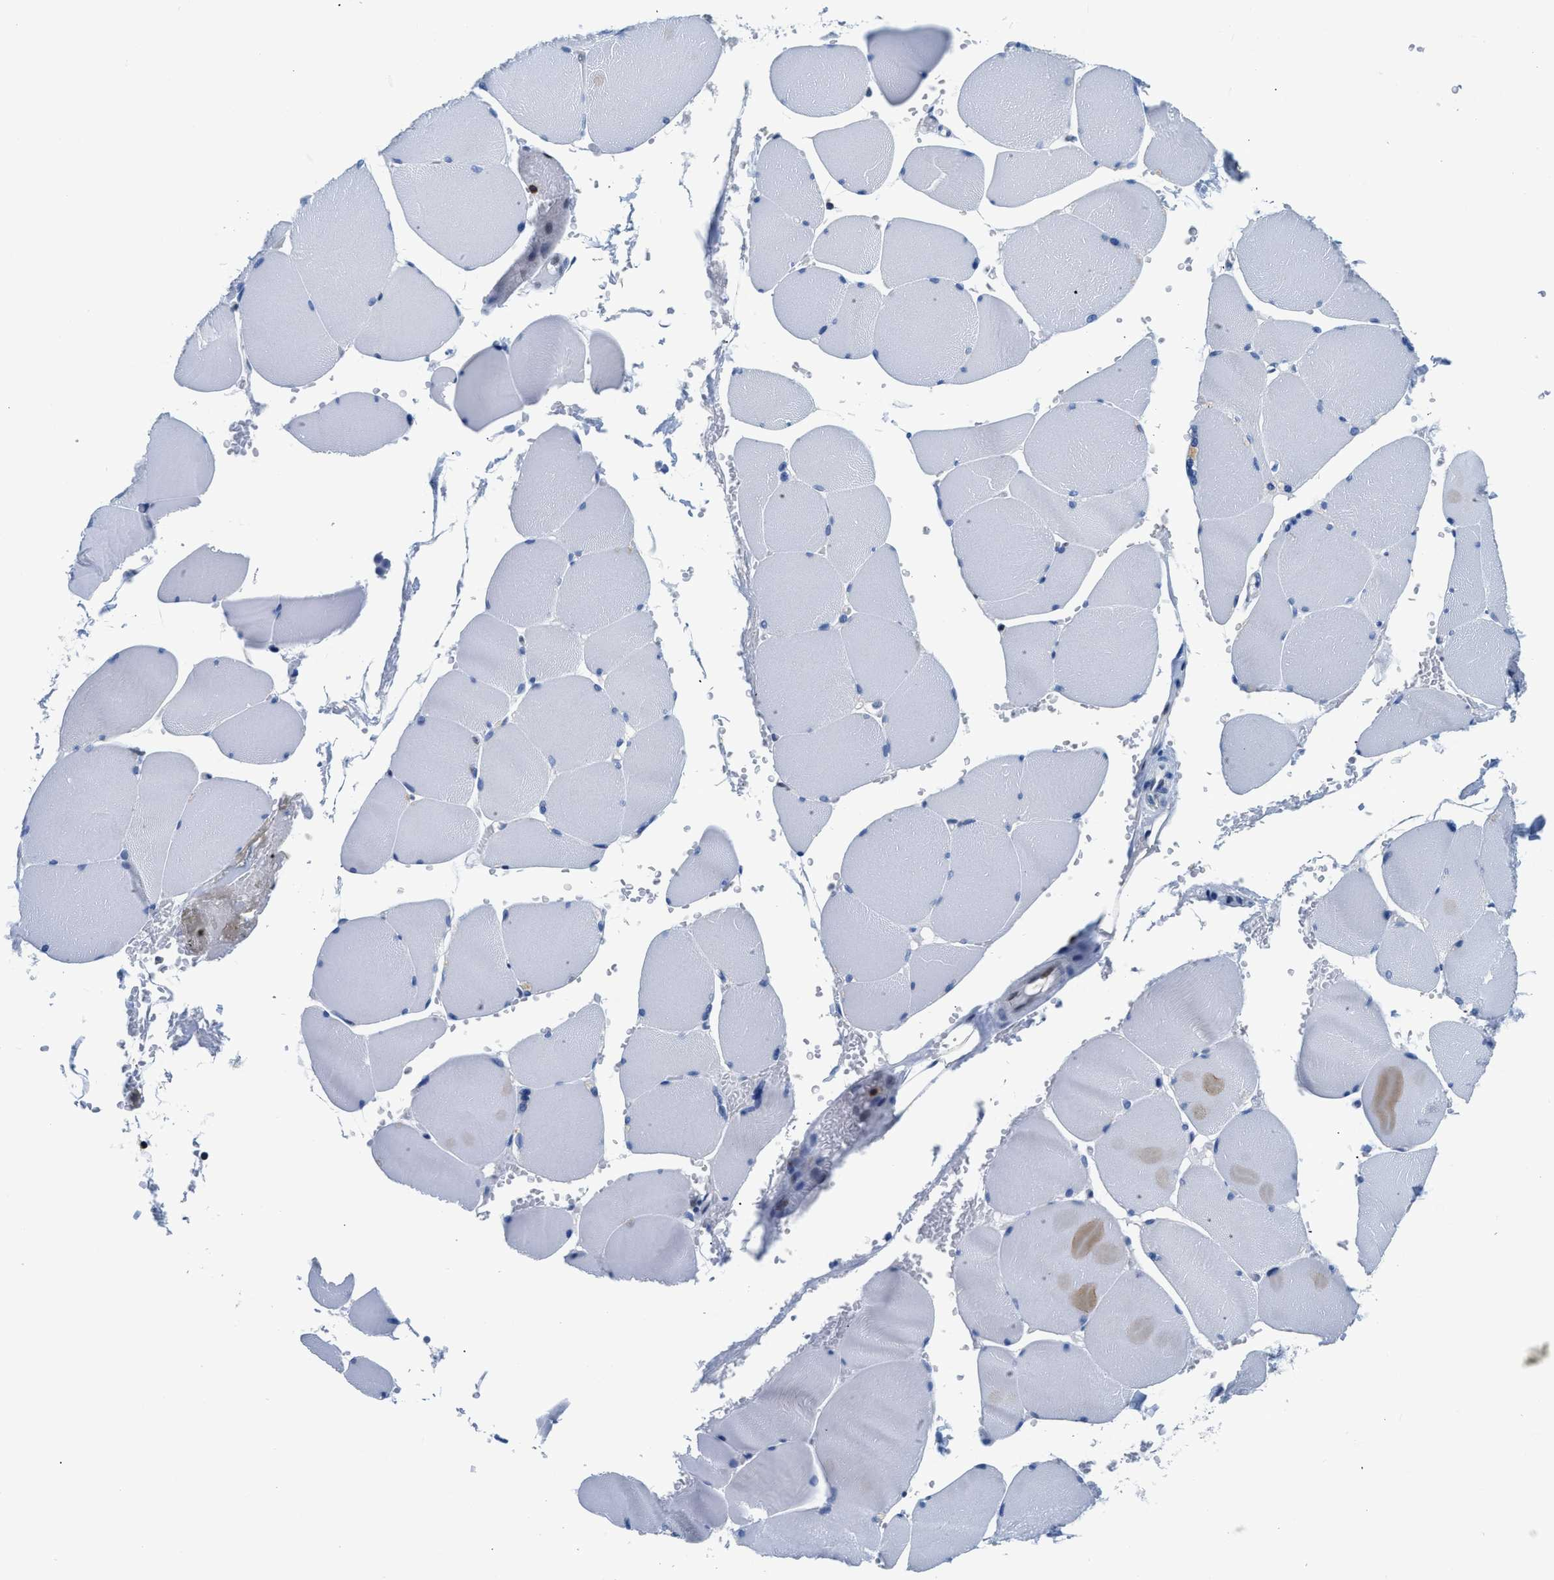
{"staining": {"intensity": "negative", "quantity": "none", "location": "none"}, "tissue": "skeletal muscle", "cell_type": "Myocytes", "image_type": "normal", "snomed": [{"axis": "morphology", "description": "Normal tissue, NOS"}, {"axis": "topography", "description": "Skin"}, {"axis": "topography", "description": "Skeletal muscle"}], "caption": "Immunohistochemistry photomicrograph of unremarkable skeletal muscle: human skeletal muscle stained with DAB (3,3'-diaminobenzidine) demonstrates no significant protein positivity in myocytes. (DAB (3,3'-diaminobenzidine) immunohistochemistry (IHC) visualized using brightfield microscopy, high magnification).", "gene": "NFATC2", "patient": {"sex": "male", "age": 83}}